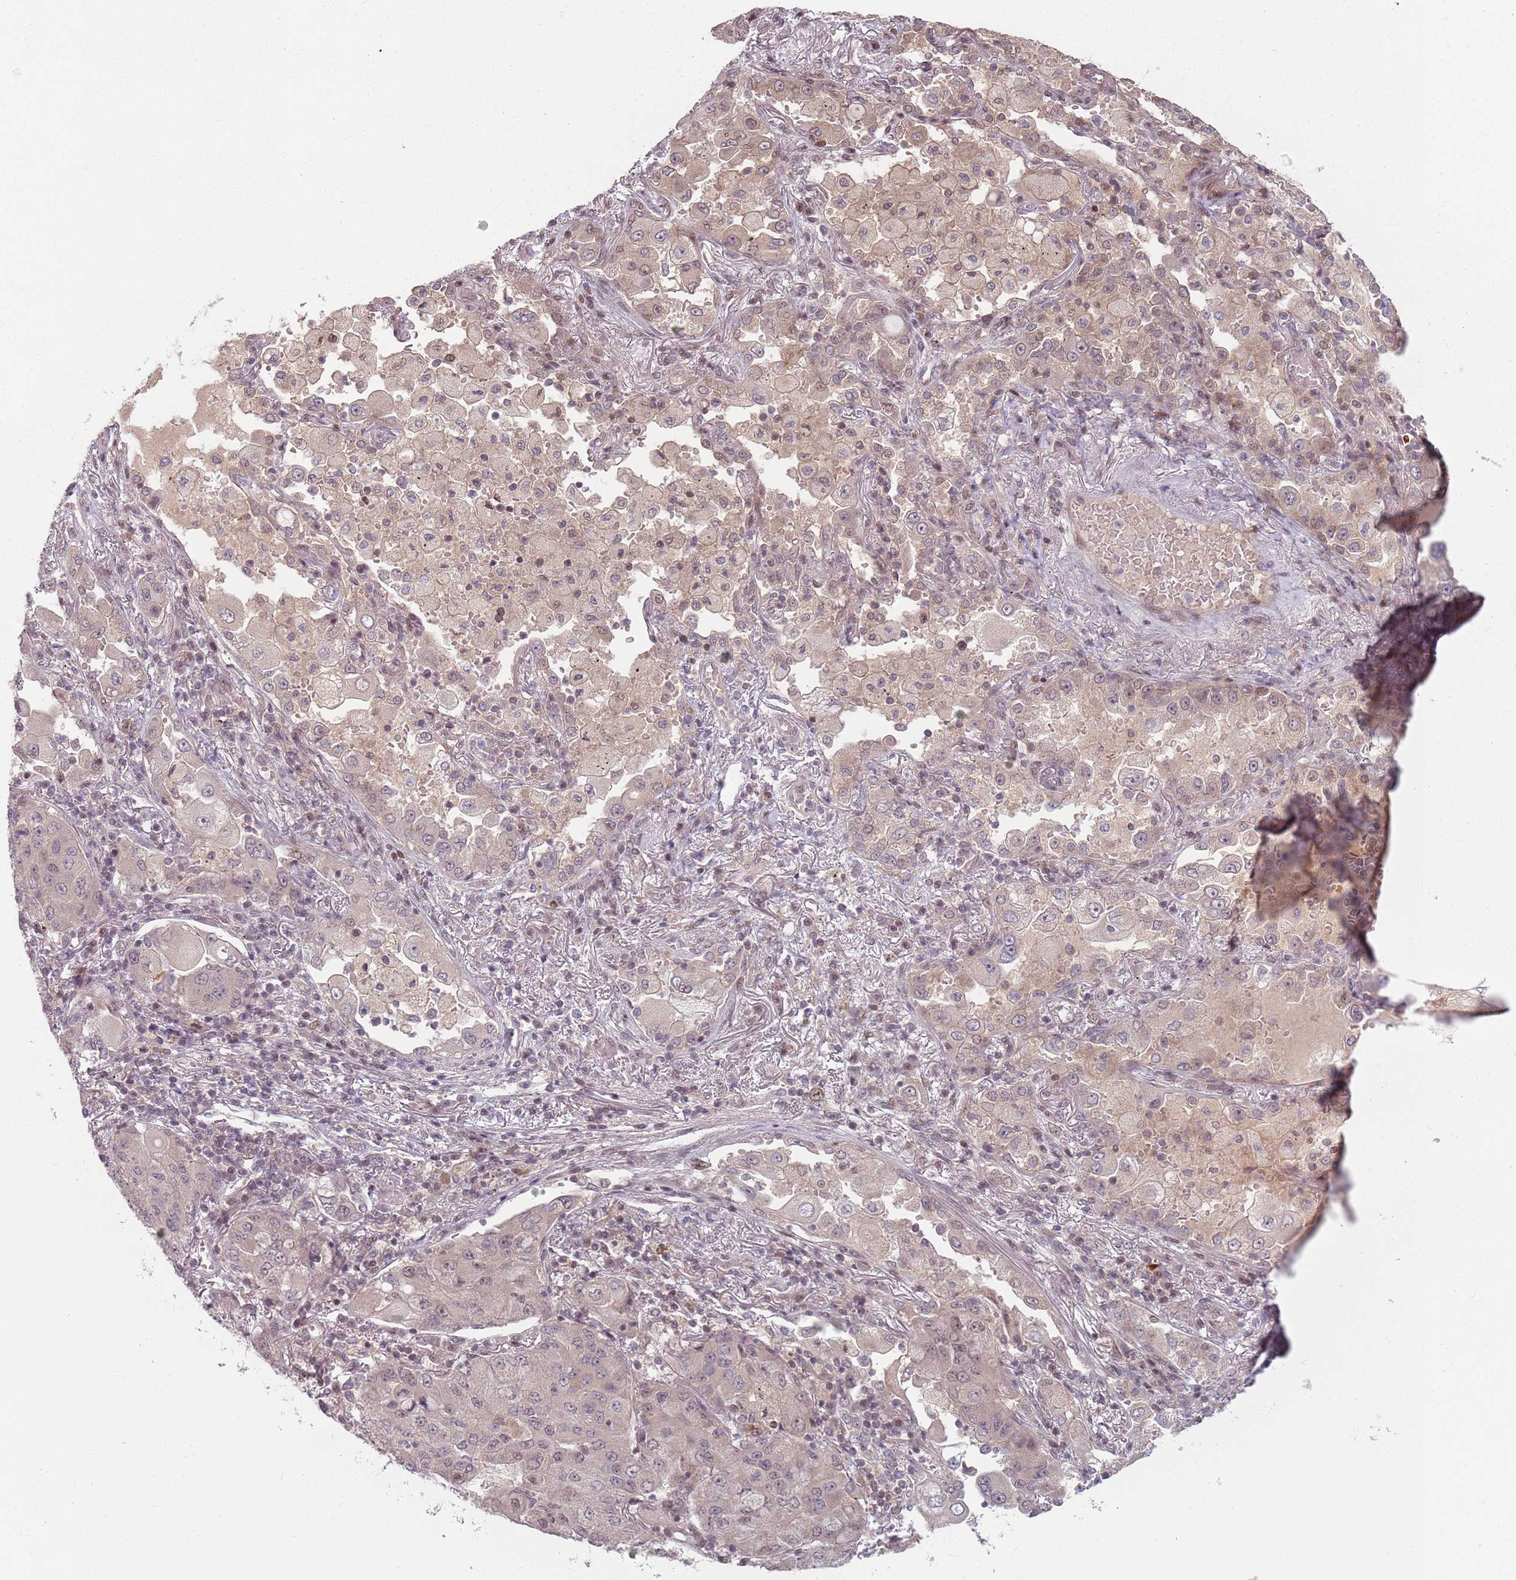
{"staining": {"intensity": "weak", "quantity": ">75%", "location": "nuclear"}, "tissue": "lung cancer", "cell_type": "Tumor cells", "image_type": "cancer", "snomed": [{"axis": "morphology", "description": "Squamous cell carcinoma, NOS"}, {"axis": "topography", "description": "Lung"}], "caption": "A high-resolution micrograph shows IHC staining of lung squamous cell carcinoma, which displays weak nuclear expression in approximately >75% of tumor cells.", "gene": "ADGRG1", "patient": {"sex": "male", "age": 74}}